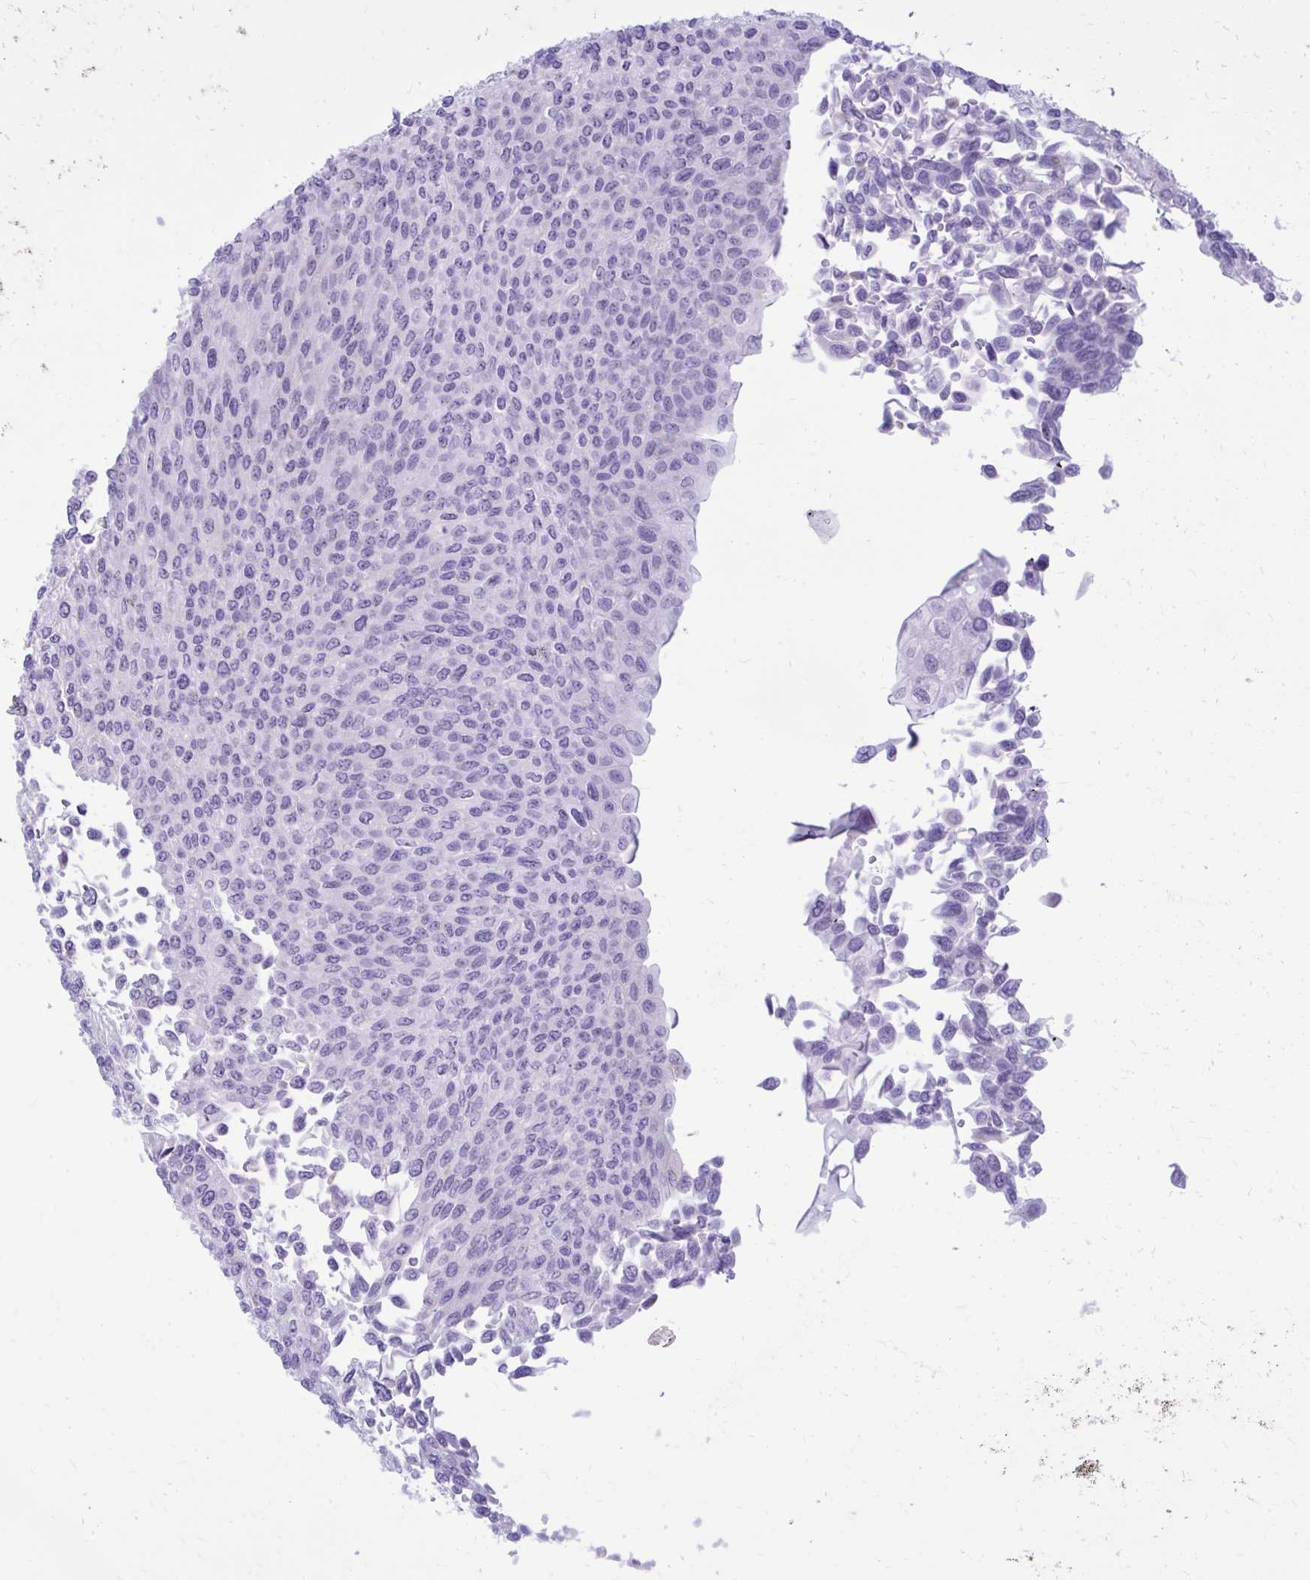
{"staining": {"intensity": "negative", "quantity": "none", "location": "none"}, "tissue": "urothelial cancer", "cell_type": "Tumor cells", "image_type": "cancer", "snomed": [{"axis": "morphology", "description": "Urothelial carcinoma, NOS"}, {"axis": "topography", "description": "Urinary bladder"}], "caption": "A high-resolution image shows immunohistochemistry (IHC) staining of urothelial cancer, which shows no significant expression in tumor cells. The staining is performed using DAB (3,3'-diaminobenzidine) brown chromogen with nuclei counter-stained in using hematoxylin.", "gene": "RALYL", "patient": {"sex": "male", "age": 59}}